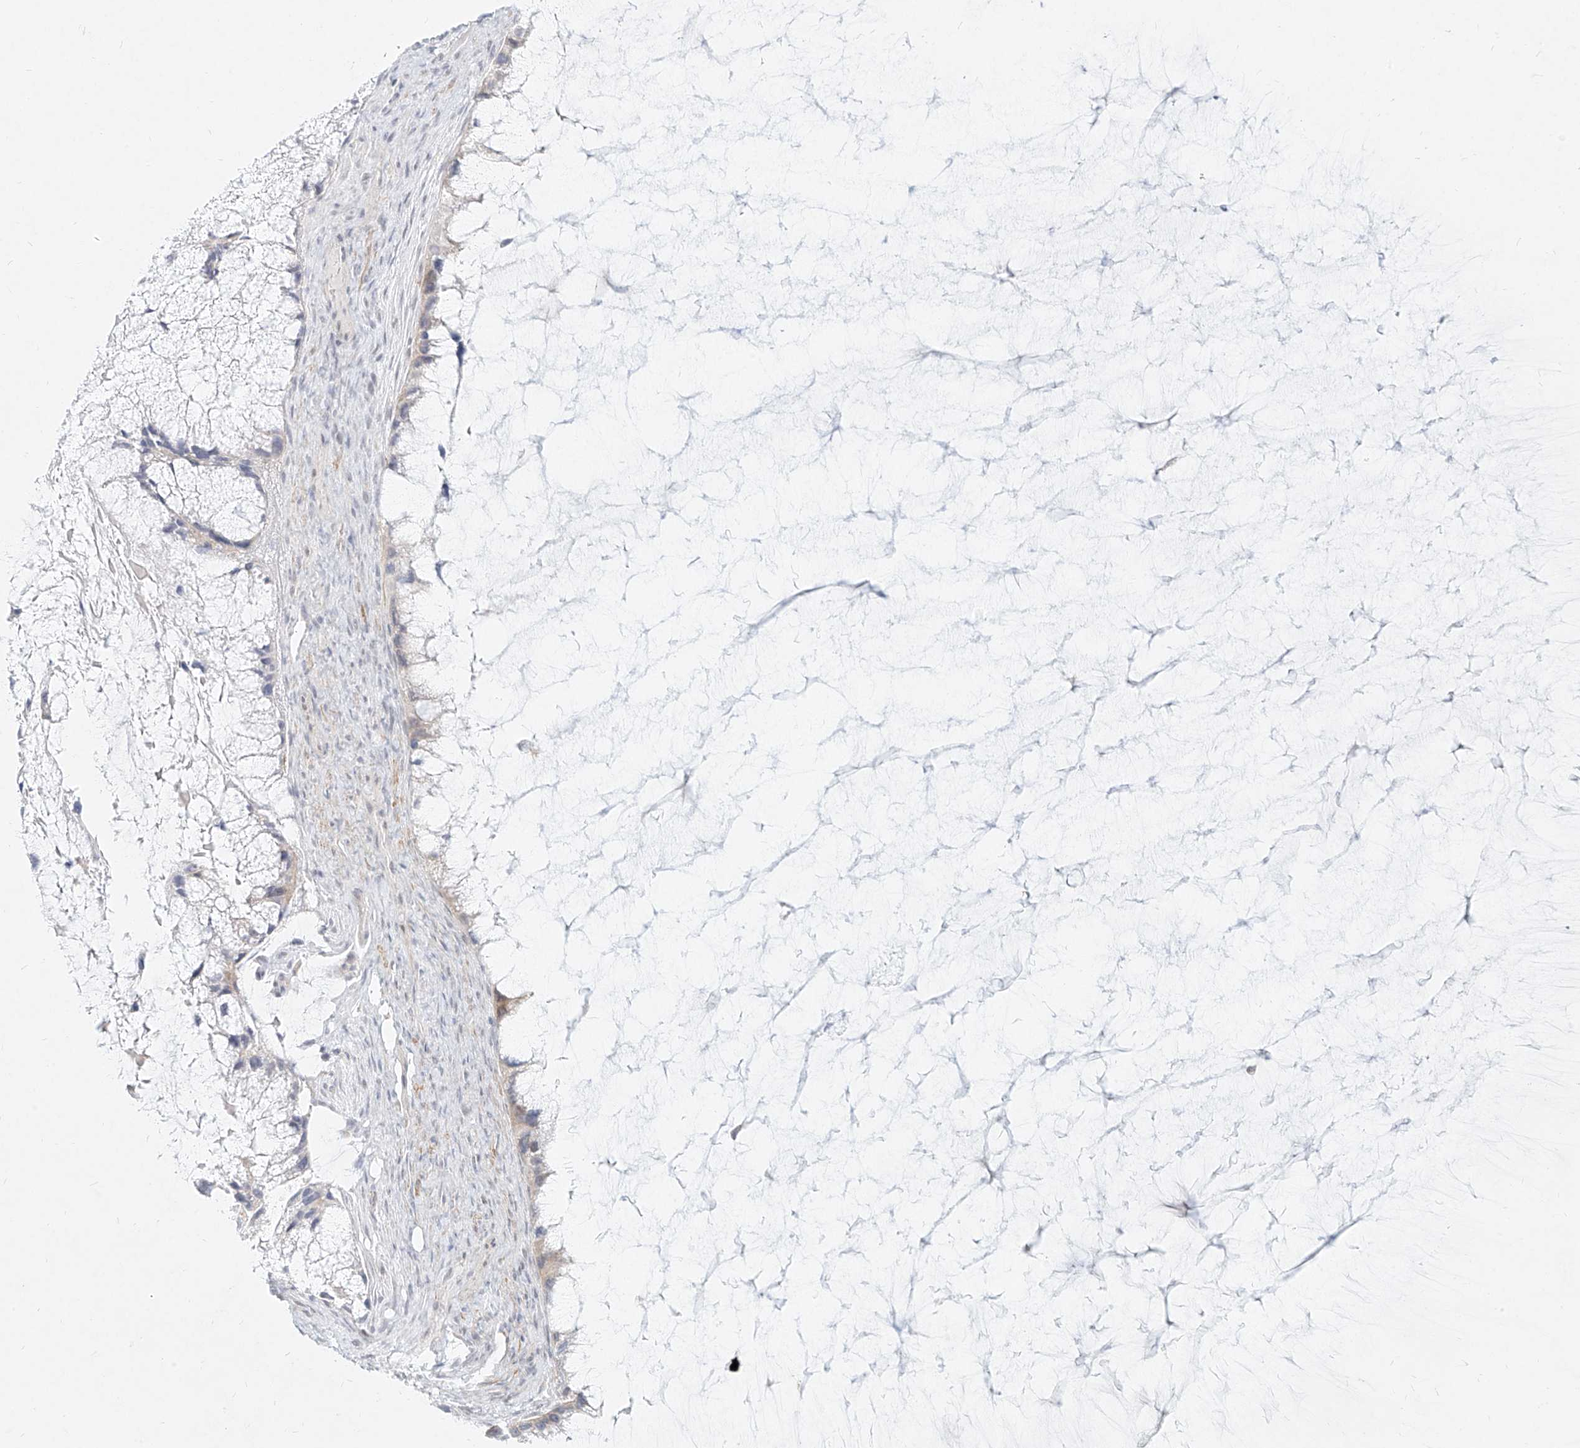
{"staining": {"intensity": "weak", "quantity": "<25%", "location": "cytoplasmic/membranous"}, "tissue": "ovarian cancer", "cell_type": "Tumor cells", "image_type": "cancer", "snomed": [{"axis": "morphology", "description": "Cystadenocarcinoma, mucinous, NOS"}, {"axis": "topography", "description": "Ovary"}], "caption": "Human ovarian cancer (mucinous cystadenocarcinoma) stained for a protein using IHC reveals no expression in tumor cells.", "gene": "SLC2A12", "patient": {"sex": "female", "age": 37}}